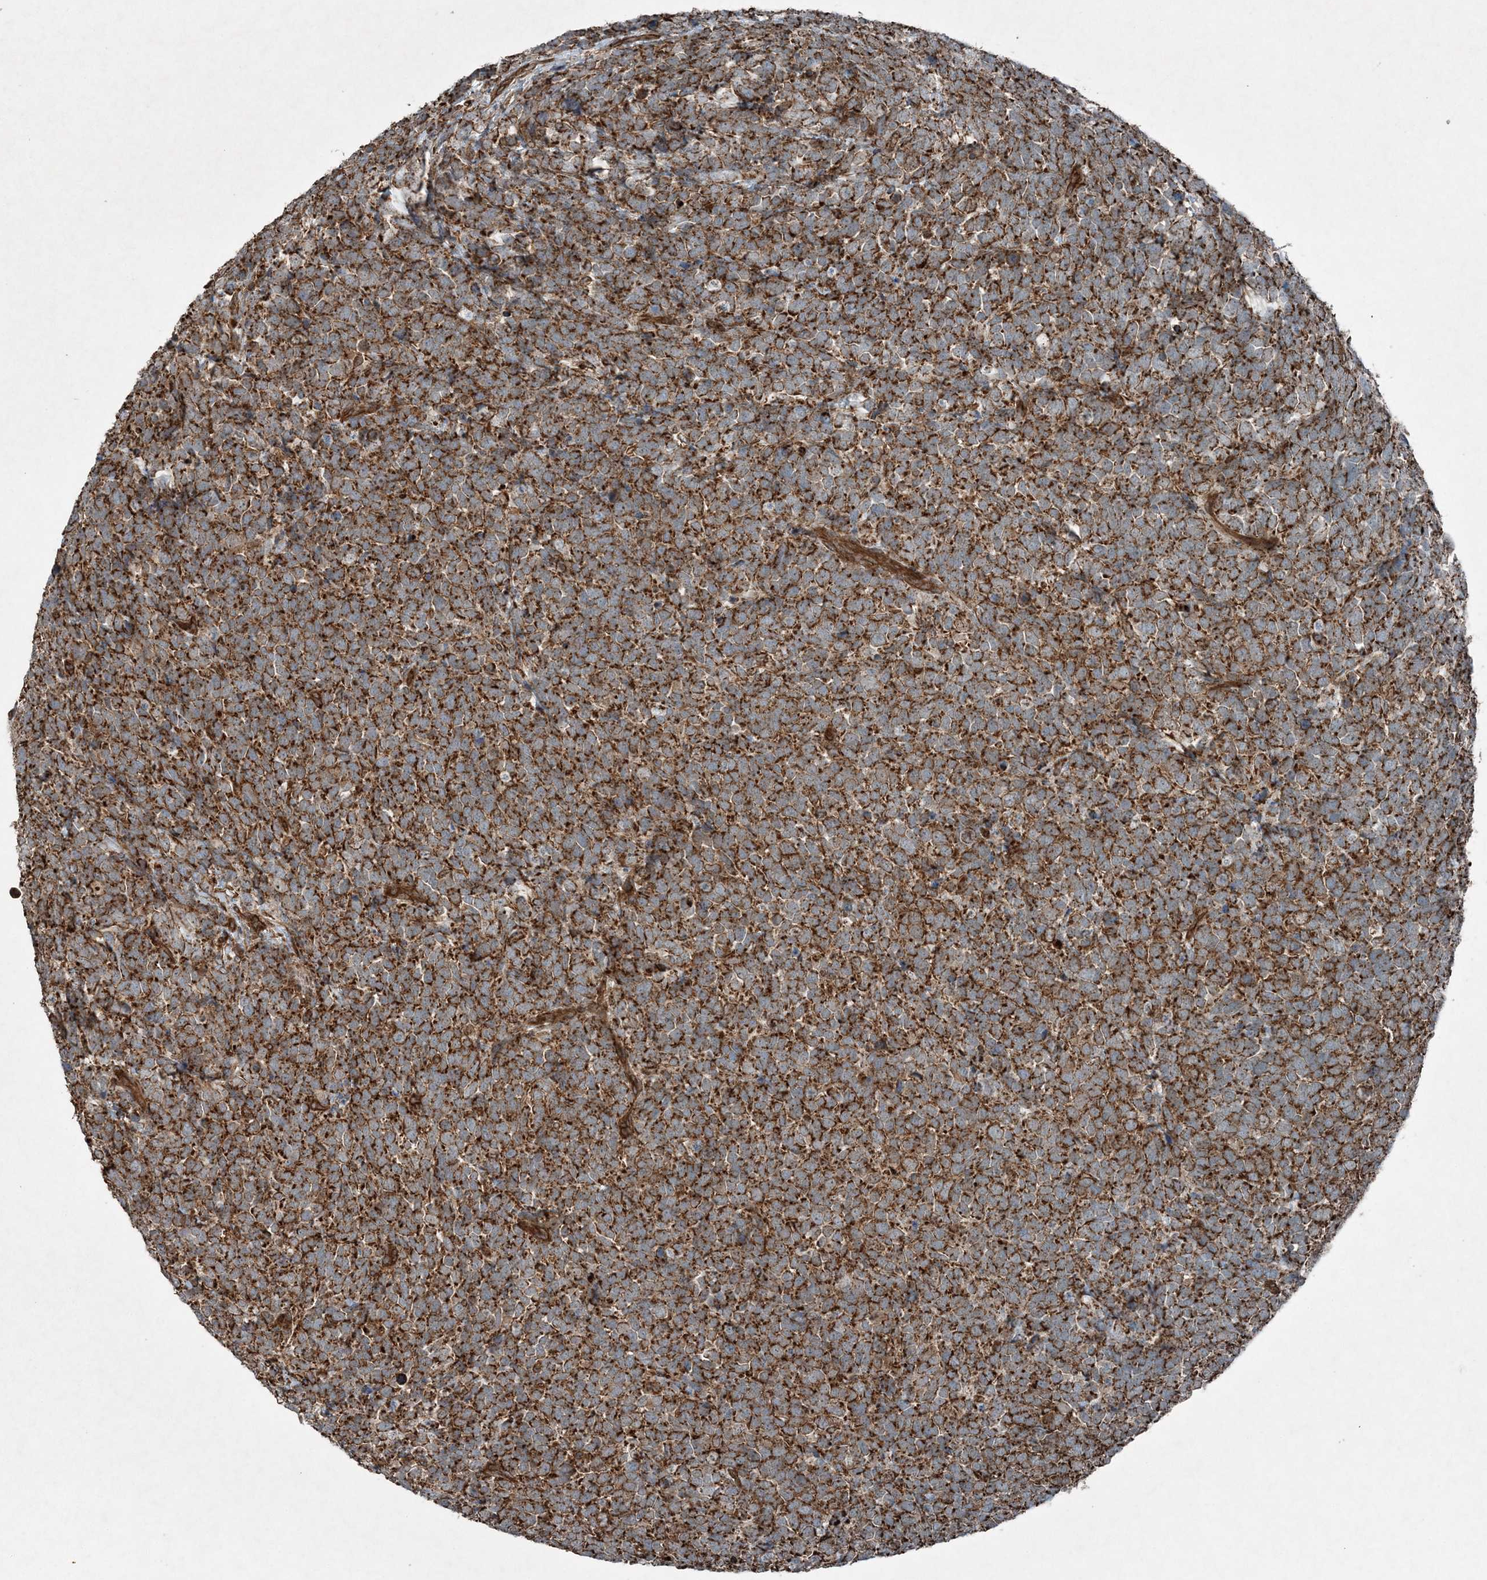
{"staining": {"intensity": "strong", "quantity": ">75%", "location": "cytoplasmic/membranous"}, "tissue": "urothelial cancer", "cell_type": "Tumor cells", "image_type": "cancer", "snomed": [{"axis": "morphology", "description": "Urothelial carcinoma, High grade"}, {"axis": "topography", "description": "Urinary bladder"}], "caption": "Human urothelial cancer stained with a brown dye reveals strong cytoplasmic/membranous positive positivity in about >75% of tumor cells.", "gene": "COPS7B", "patient": {"sex": "female", "age": 82}}